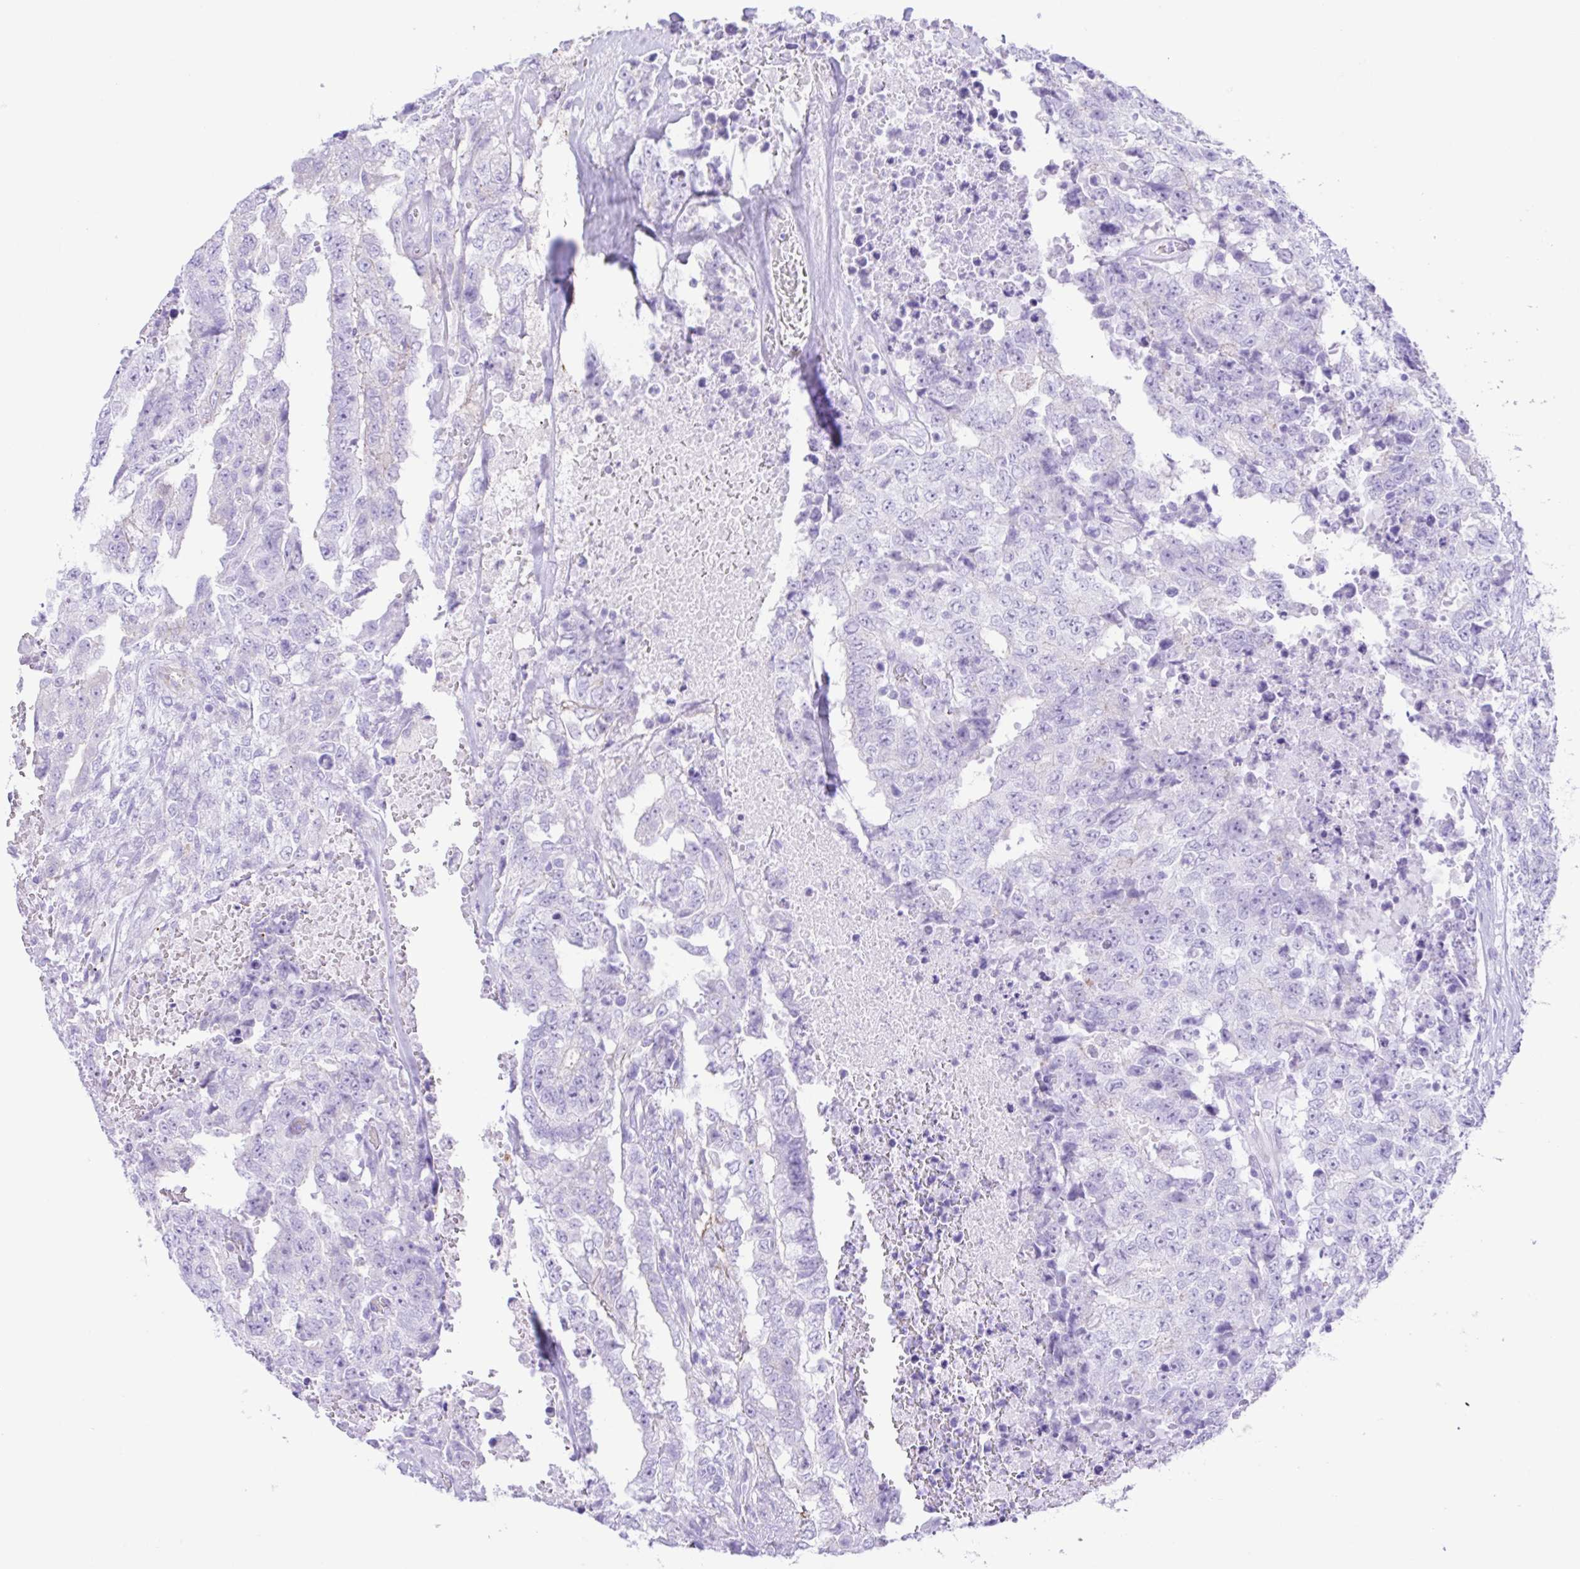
{"staining": {"intensity": "negative", "quantity": "none", "location": "none"}, "tissue": "testis cancer", "cell_type": "Tumor cells", "image_type": "cancer", "snomed": [{"axis": "morphology", "description": "Carcinoma, Embryonal, NOS"}, {"axis": "topography", "description": "Testis"}], "caption": "Immunohistochemical staining of human testis cancer (embryonal carcinoma) exhibits no significant expression in tumor cells.", "gene": "CYP11A1", "patient": {"sex": "male", "age": 24}}